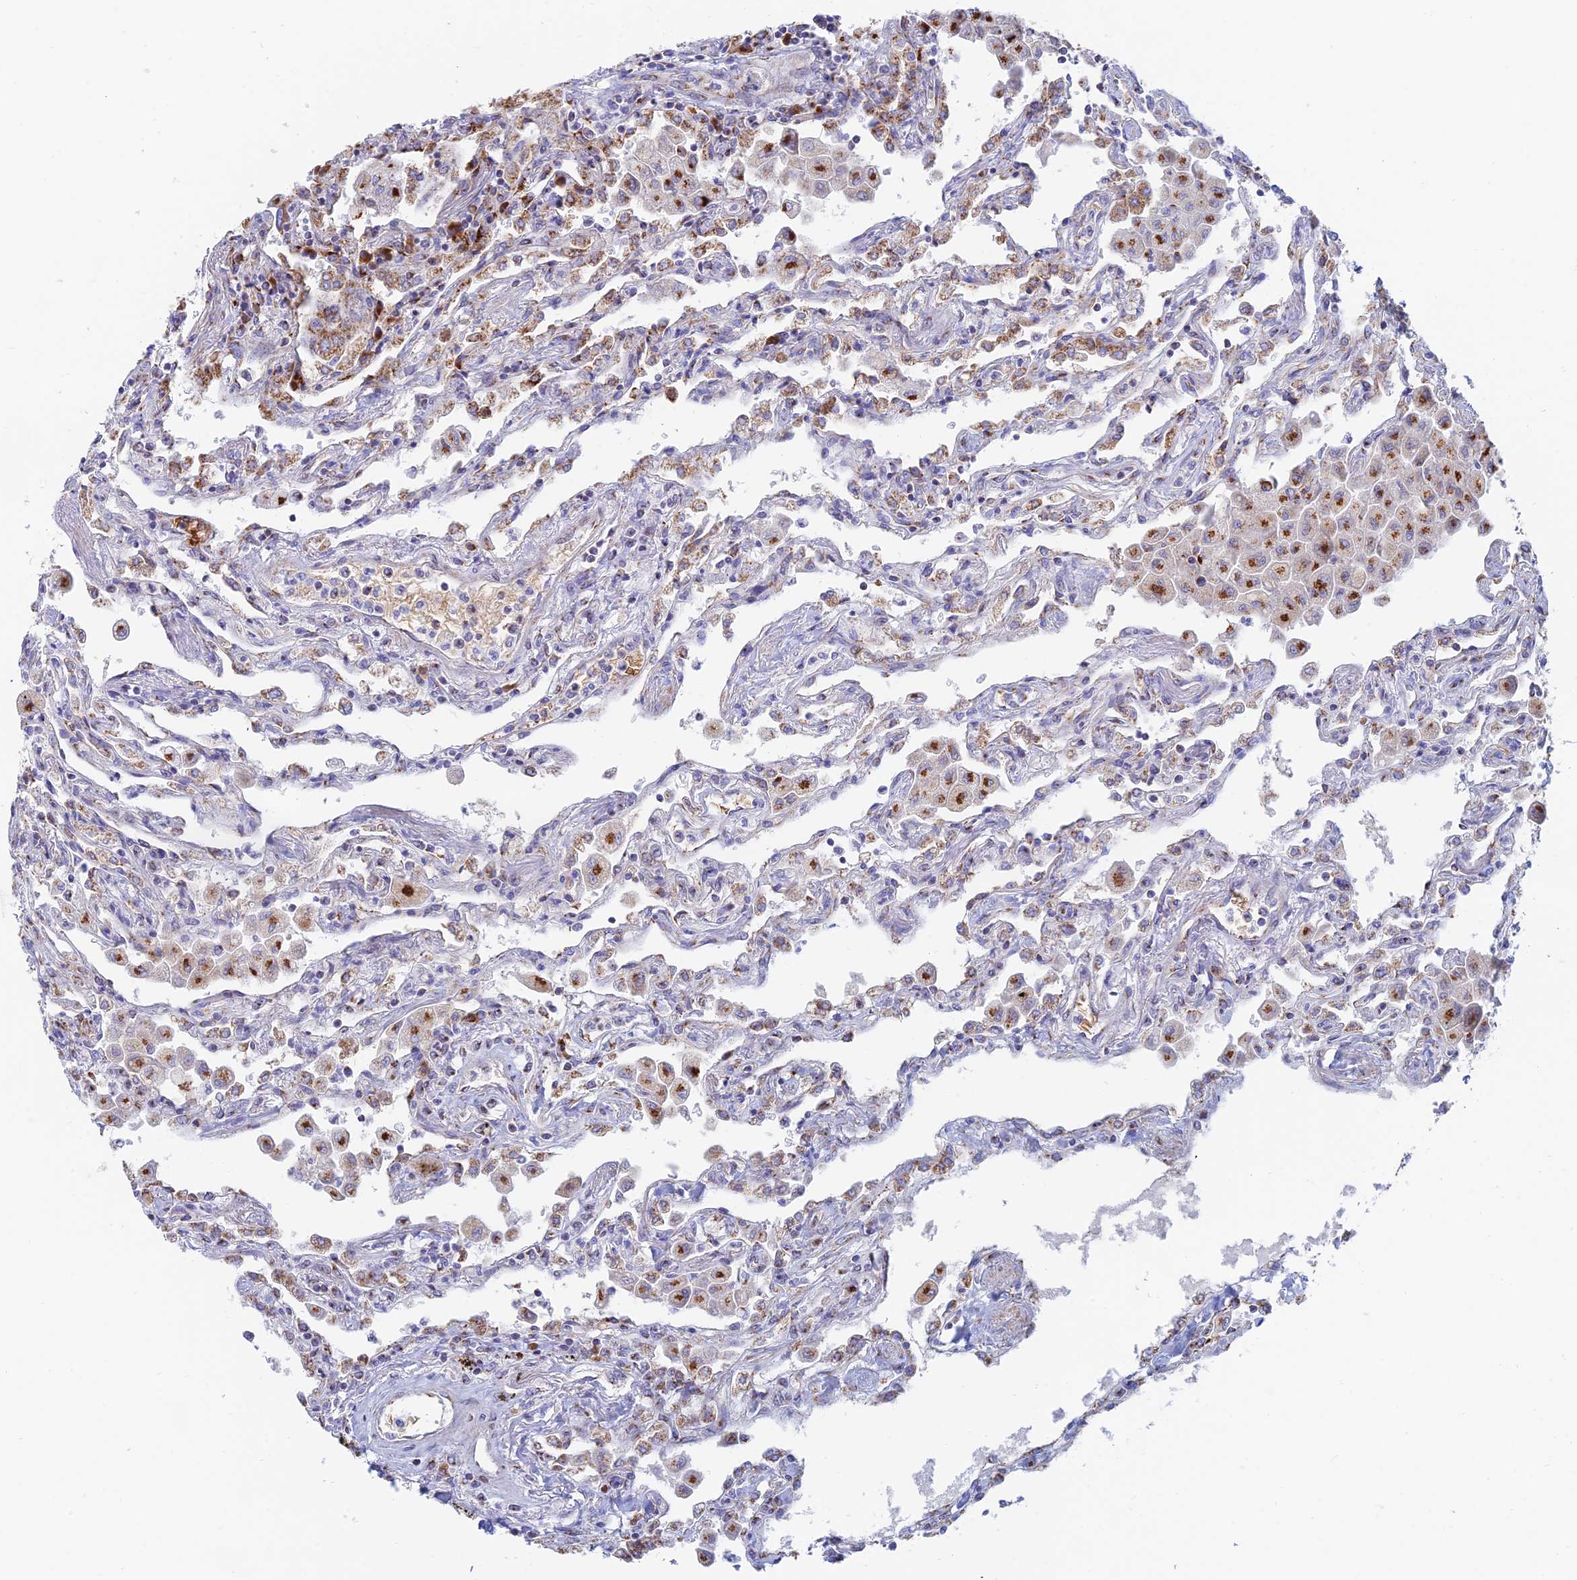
{"staining": {"intensity": "negative", "quantity": "none", "location": "none"}, "tissue": "lung", "cell_type": "Alveolar cells", "image_type": "normal", "snomed": [{"axis": "morphology", "description": "Normal tissue, NOS"}, {"axis": "topography", "description": "Bronchus"}, {"axis": "topography", "description": "Lung"}], "caption": "Immunohistochemistry histopathology image of unremarkable lung stained for a protein (brown), which exhibits no positivity in alveolar cells.", "gene": "ENSG00000267561", "patient": {"sex": "female", "age": 49}}